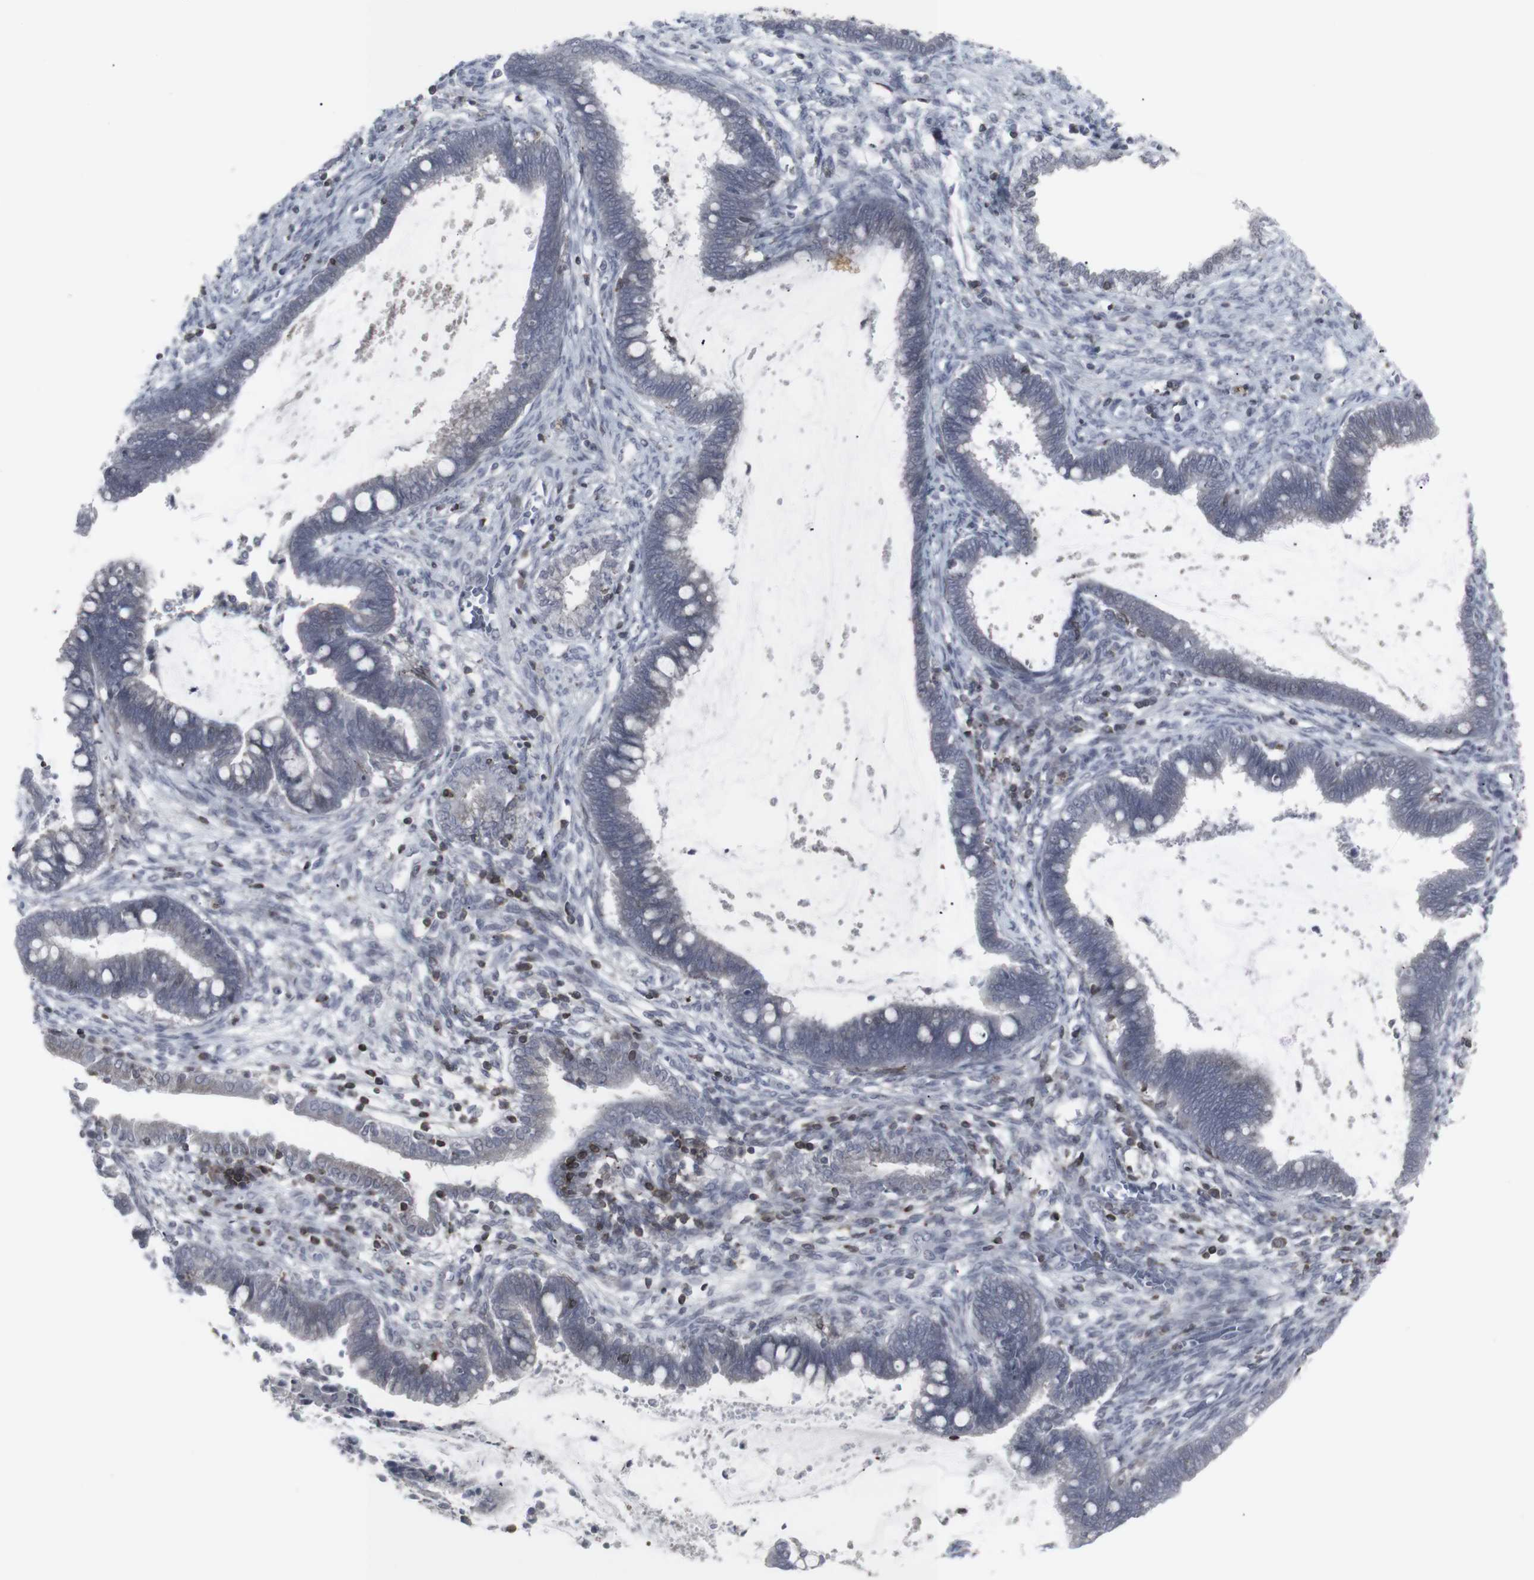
{"staining": {"intensity": "negative", "quantity": "none", "location": "none"}, "tissue": "cervical cancer", "cell_type": "Tumor cells", "image_type": "cancer", "snomed": [{"axis": "morphology", "description": "Adenocarcinoma, NOS"}, {"axis": "topography", "description": "Cervix"}], "caption": "Cervical cancer was stained to show a protein in brown. There is no significant expression in tumor cells.", "gene": "APOBEC2", "patient": {"sex": "female", "age": 44}}